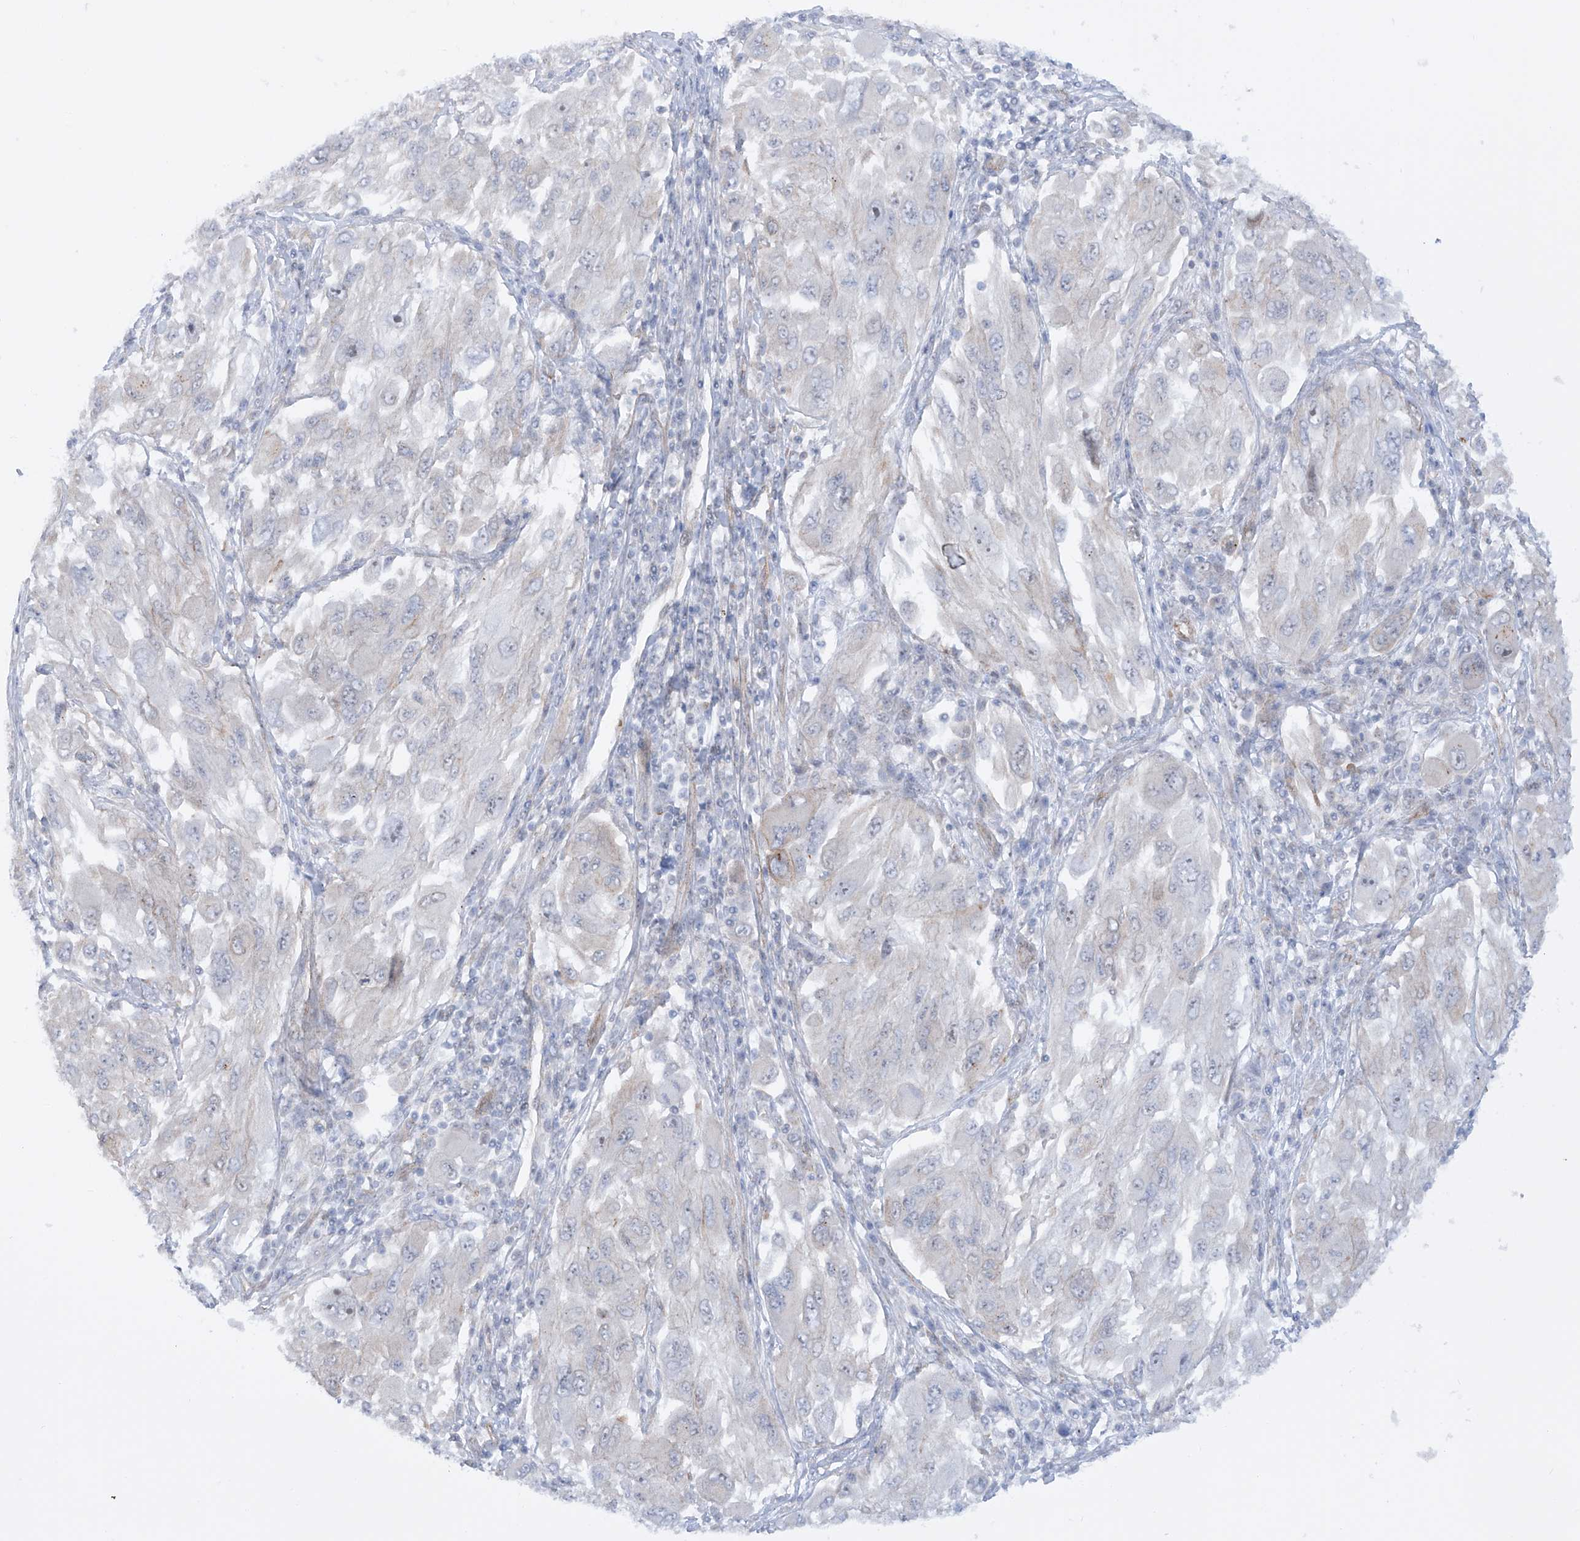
{"staining": {"intensity": "negative", "quantity": "none", "location": "none"}, "tissue": "melanoma", "cell_type": "Tumor cells", "image_type": "cancer", "snomed": [{"axis": "morphology", "description": "Malignant melanoma, NOS"}, {"axis": "topography", "description": "Skin"}], "caption": "An IHC micrograph of melanoma is shown. There is no staining in tumor cells of melanoma. The staining was performed using DAB (3,3'-diaminobenzidine) to visualize the protein expression in brown, while the nuclei were stained in blue with hematoxylin (Magnification: 20x).", "gene": "ZNF490", "patient": {"sex": "female", "age": 91}}